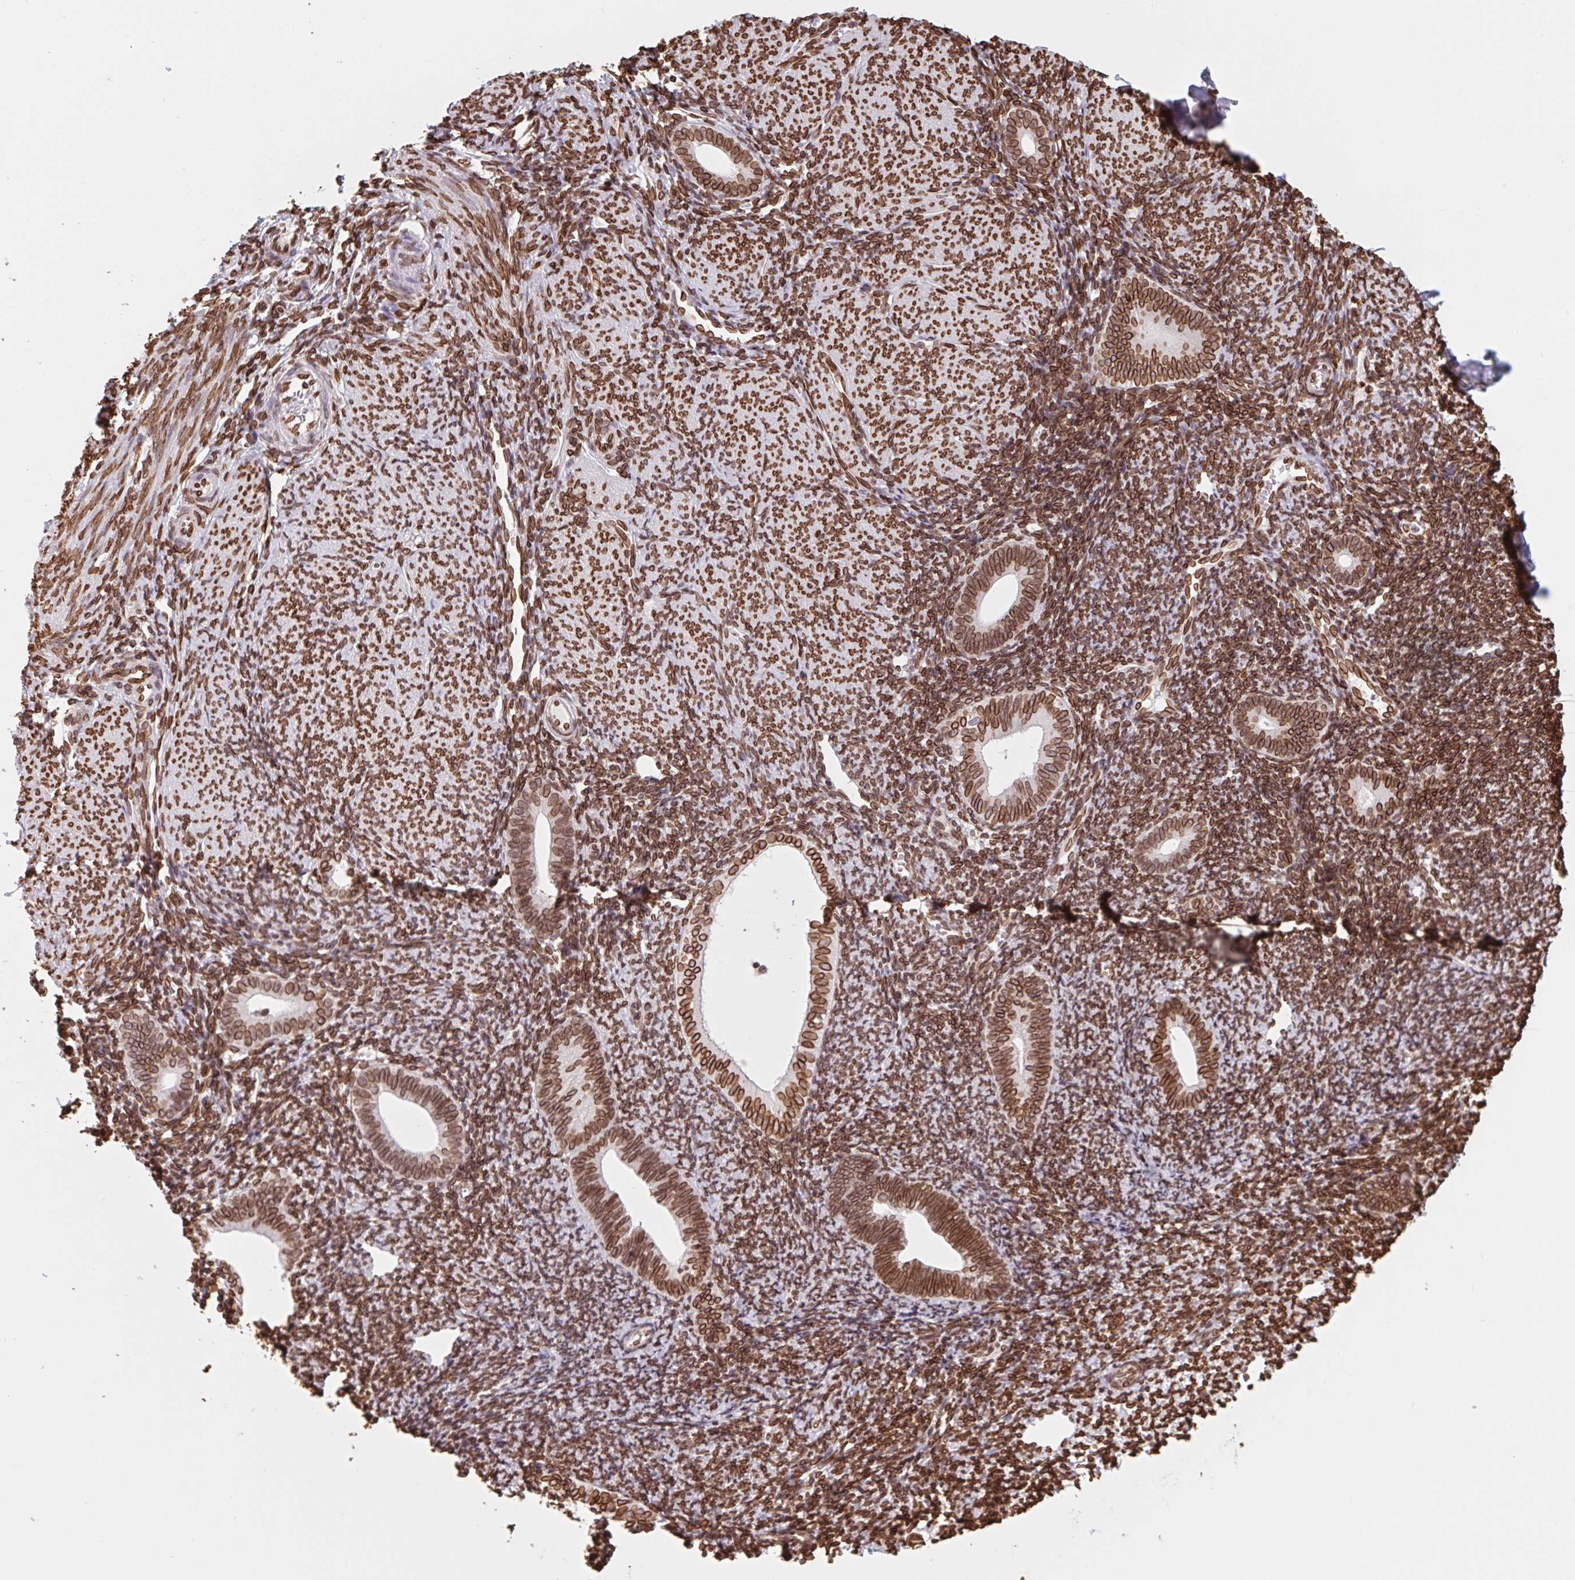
{"staining": {"intensity": "strong", "quantity": ">75%", "location": "cytoplasmic/membranous,nuclear"}, "tissue": "endometrium", "cell_type": "Cells in endometrial stroma", "image_type": "normal", "snomed": [{"axis": "morphology", "description": "Normal tissue, NOS"}, {"axis": "topography", "description": "Endometrium"}], "caption": "Human endometrium stained for a protein (brown) exhibits strong cytoplasmic/membranous,nuclear positive staining in about >75% of cells in endometrial stroma.", "gene": "LMNB2", "patient": {"sex": "female", "age": 39}}